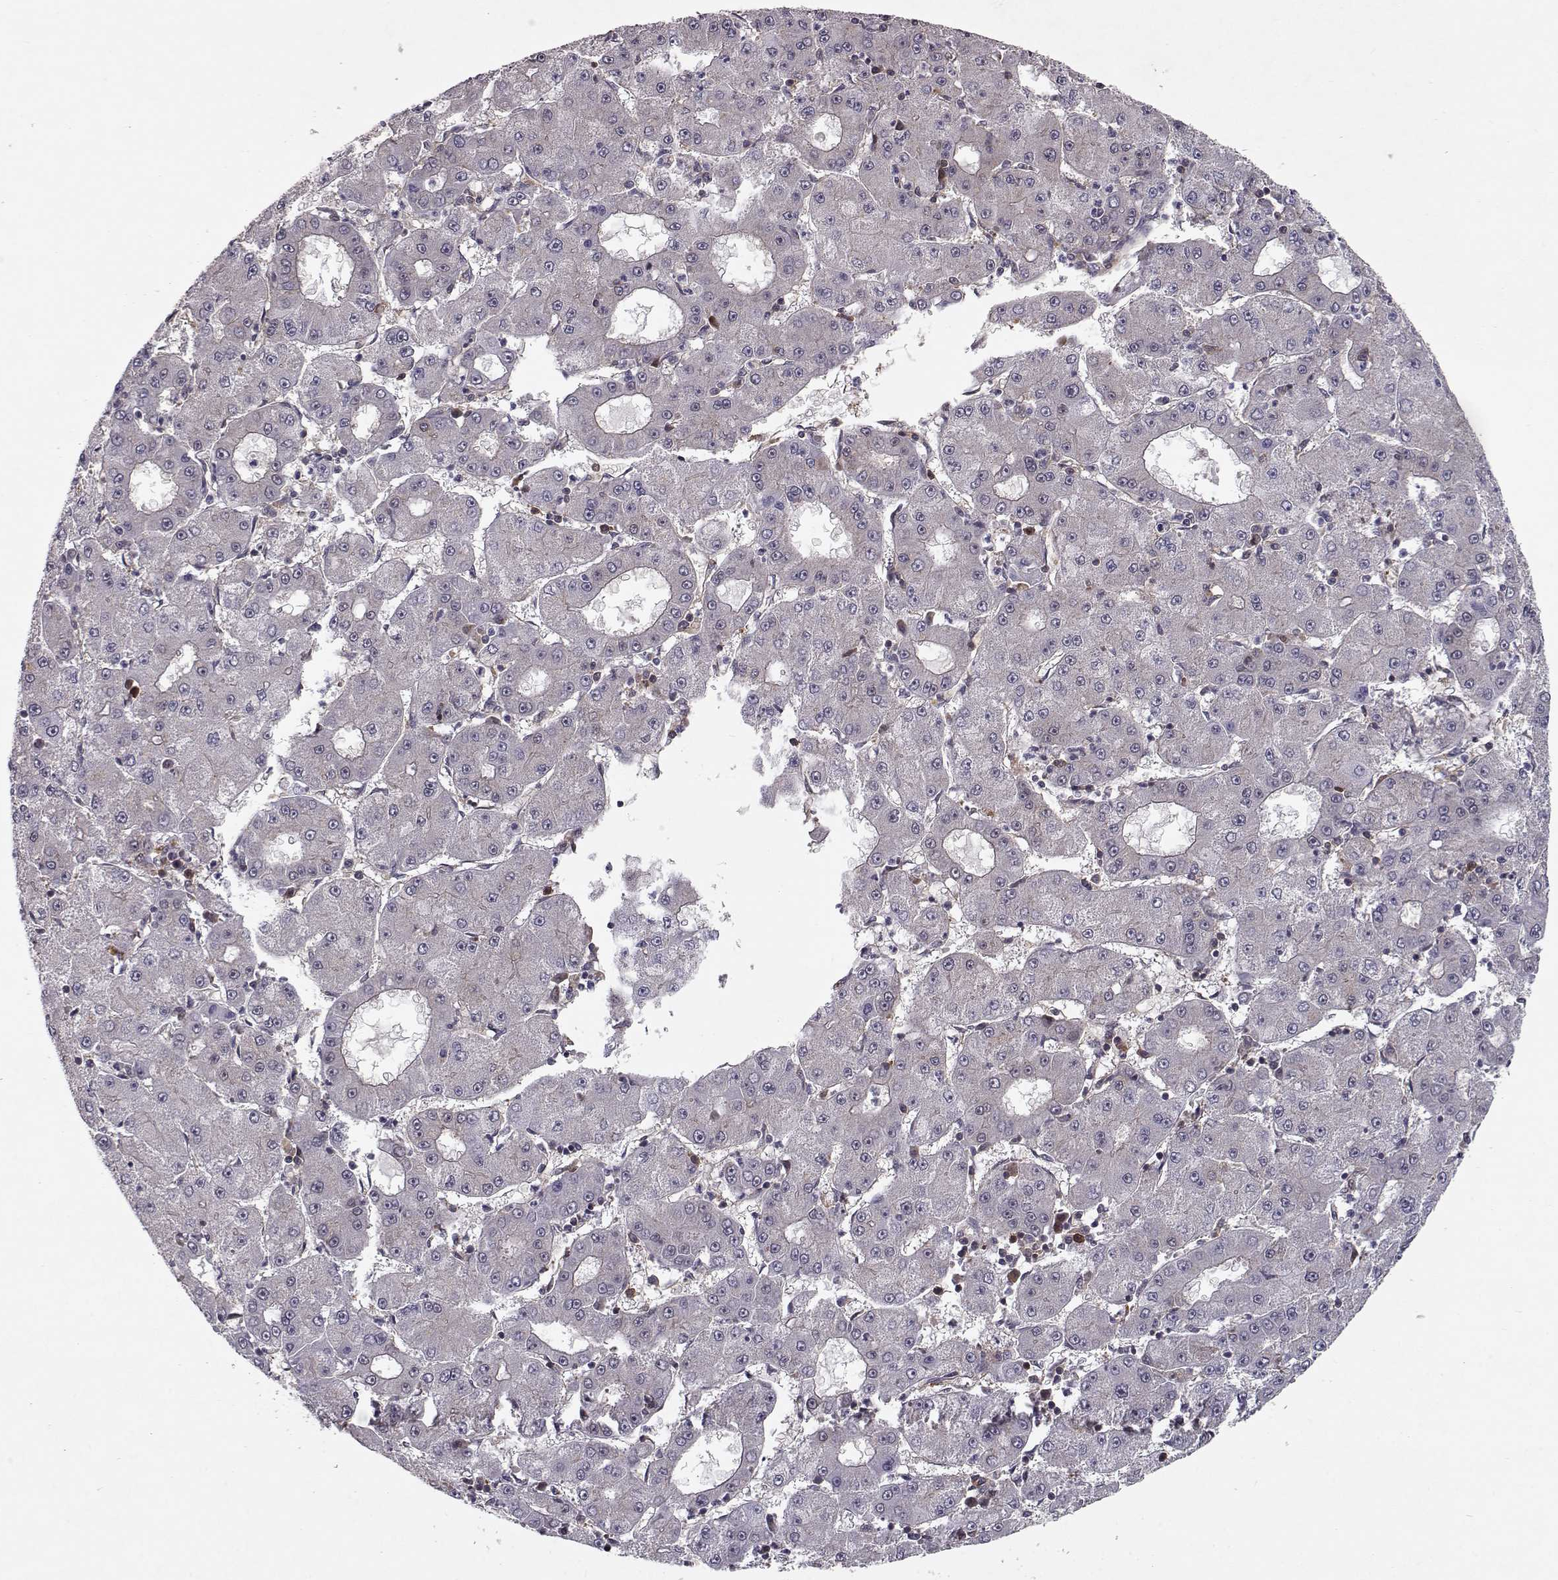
{"staining": {"intensity": "negative", "quantity": "none", "location": "none"}, "tissue": "liver cancer", "cell_type": "Tumor cells", "image_type": "cancer", "snomed": [{"axis": "morphology", "description": "Carcinoma, Hepatocellular, NOS"}, {"axis": "topography", "description": "Liver"}], "caption": "The immunohistochemistry micrograph has no significant expression in tumor cells of liver cancer tissue.", "gene": "RANBP1", "patient": {"sex": "male", "age": 73}}